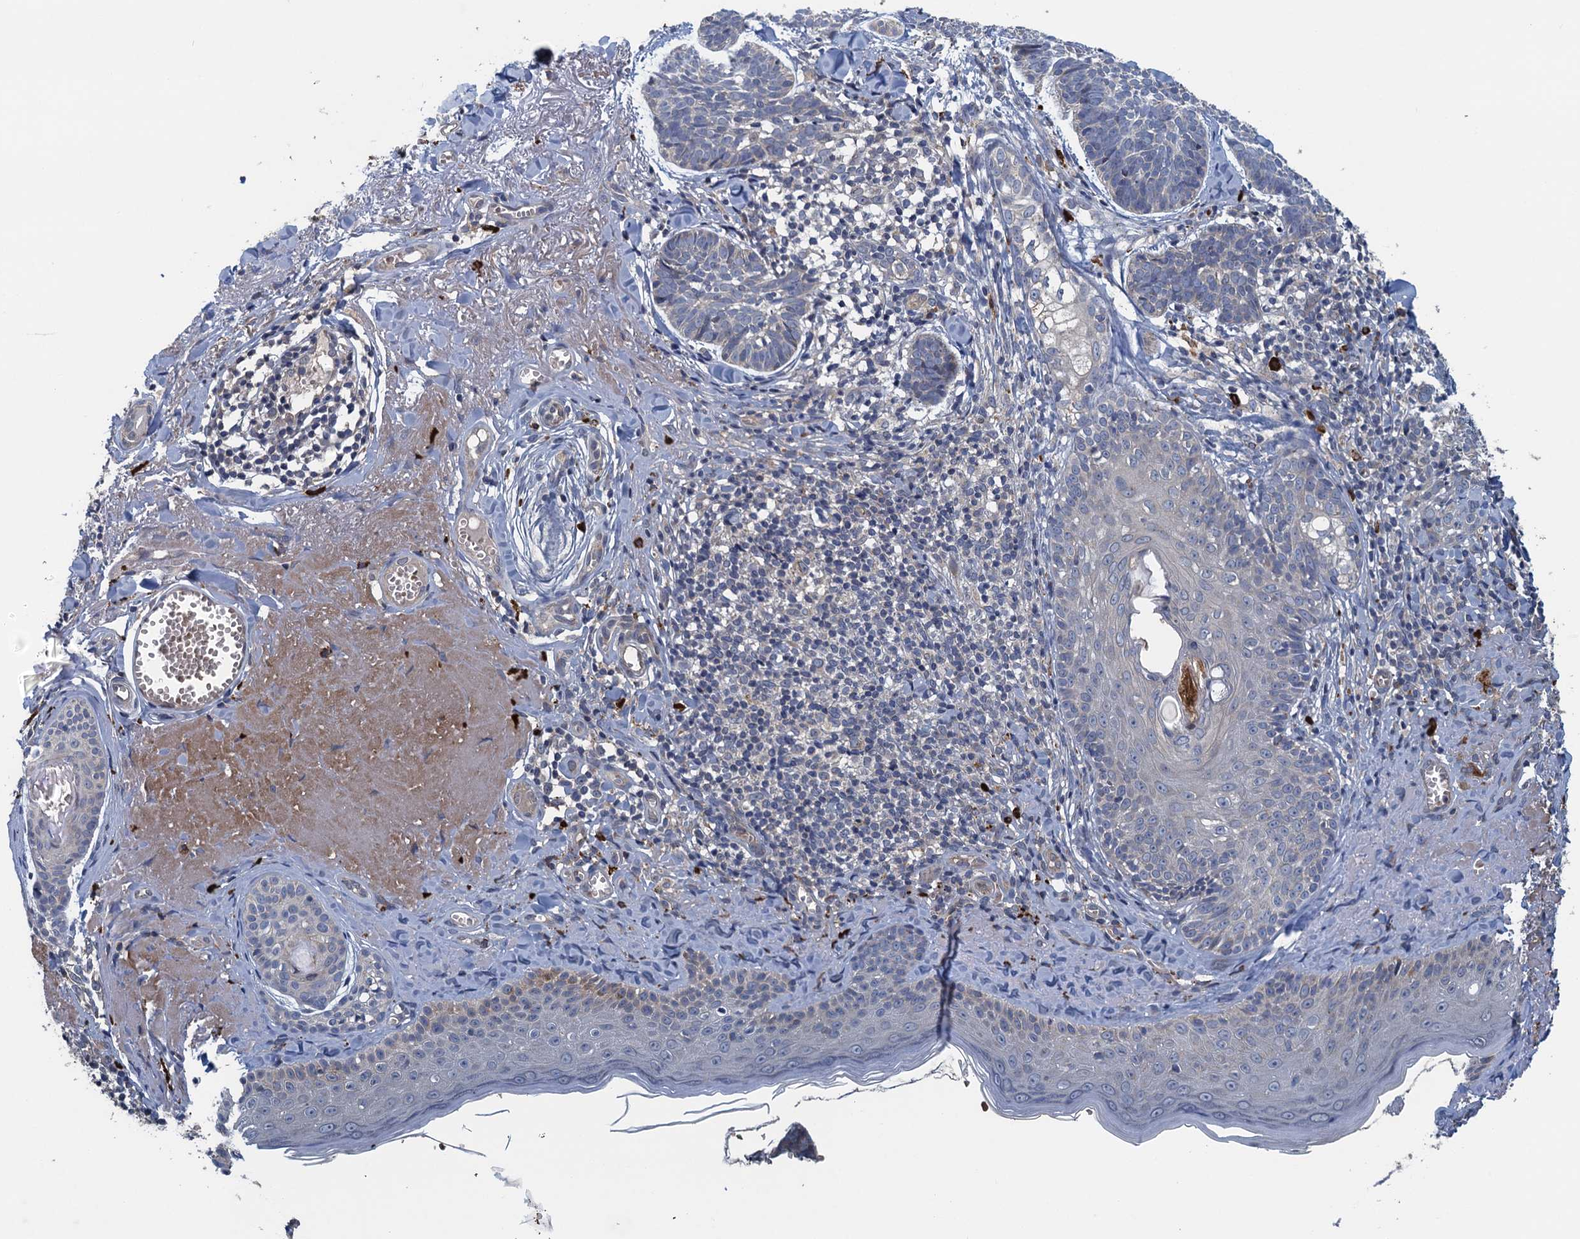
{"staining": {"intensity": "negative", "quantity": "none", "location": "none"}, "tissue": "skin cancer", "cell_type": "Tumor cells", "image_type": "cancer", "snomed": [{"axis": "morphology", "description": "Basal cell carcinoma"}, {"axis": "topography", "description": "Skin"}], "caption": "An image of skin cancer (basal cell carcinoma) stained for a protein demonstrates no brown staining in tumor cells.", "gene": "KBTBD8", "patient": {"sex": "female", "age": 74}}